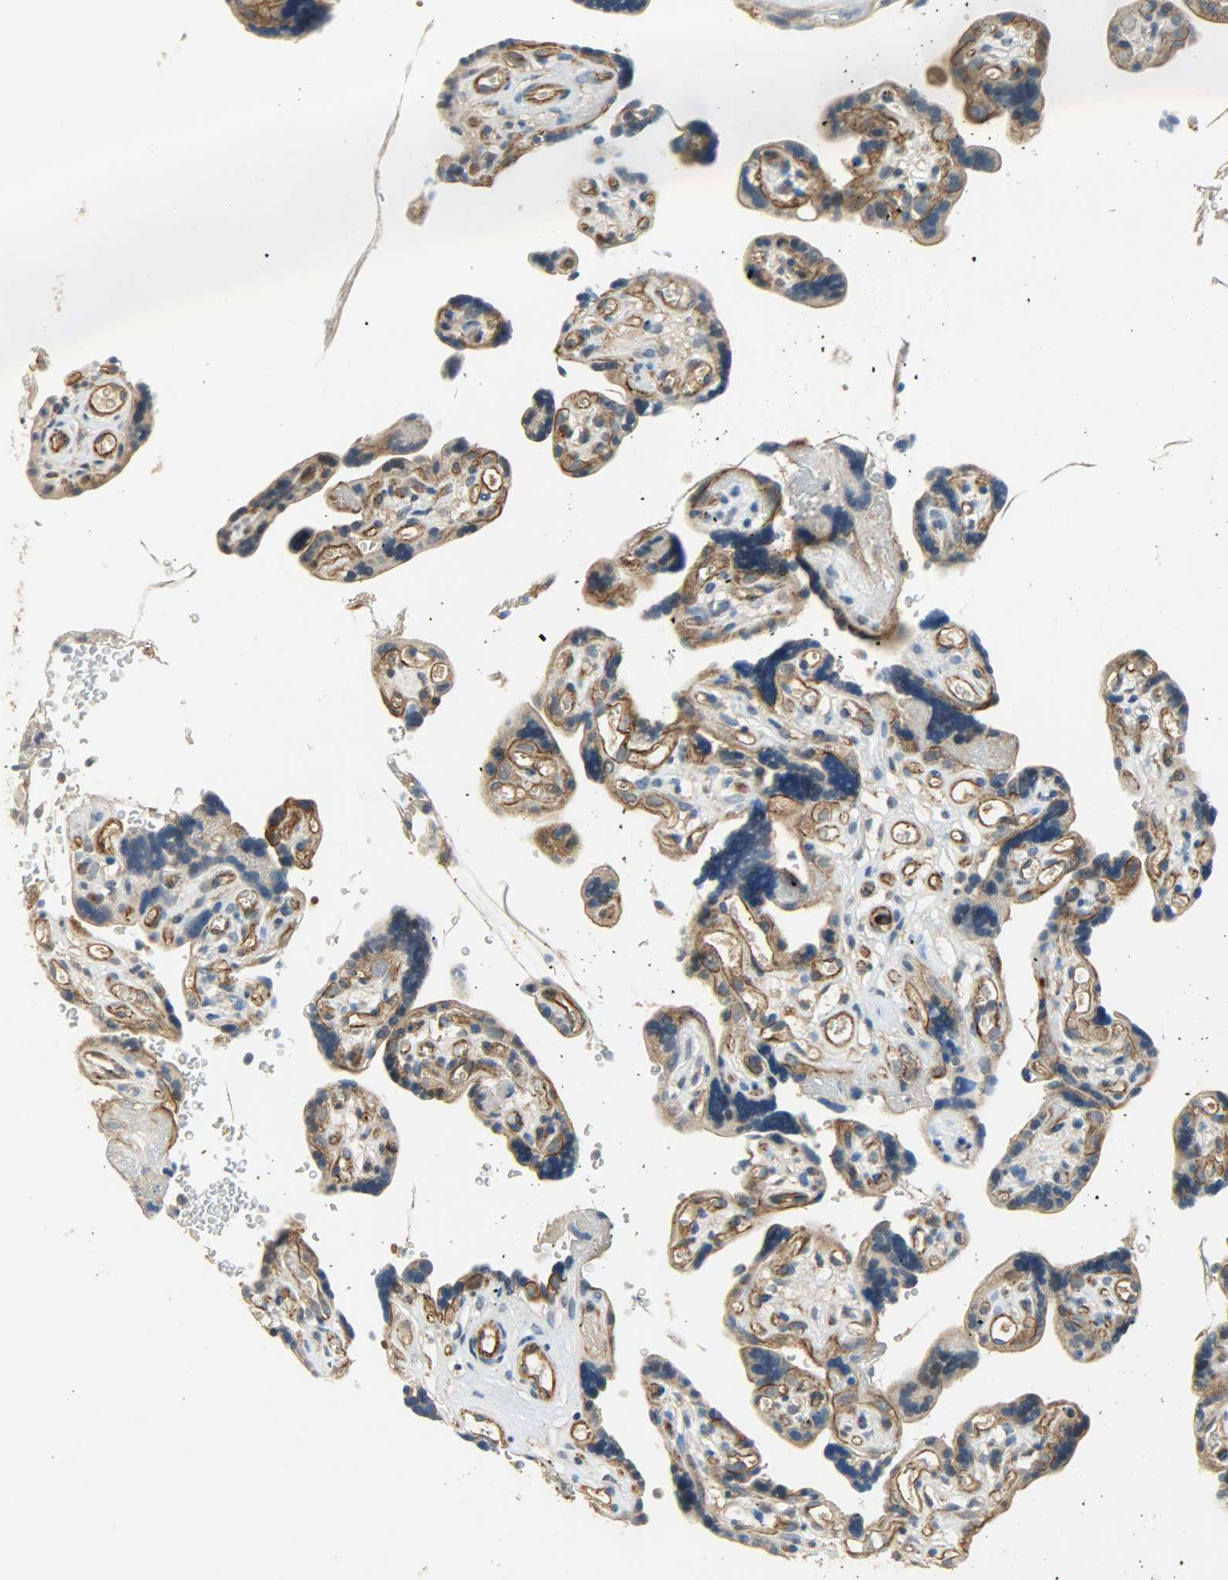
{"staining": {"intensity": "strong", "quantity": ">75%", "location": "cytoplasmic/membranous"}, "tissue": "placenta", "cell_type": "Trophoblastic cells", "image_type": "normal", "snomed": [{"axis": "morphology", "description": "Normal tissue, NOS"}, {"axis": "topography", "description": "Placenta"}], "caption": "IHC photomicrograph of benign placenta: placenta stained using IHC demonstrates high levels of strong protein expression localized specifically in the cytoplasmic/membranous of trophoblastic cells, appearing as a cytoplasmic/membranous brown color.", "gene": "KIAA1217", "patient": {"sex": "female", "age": 30}}